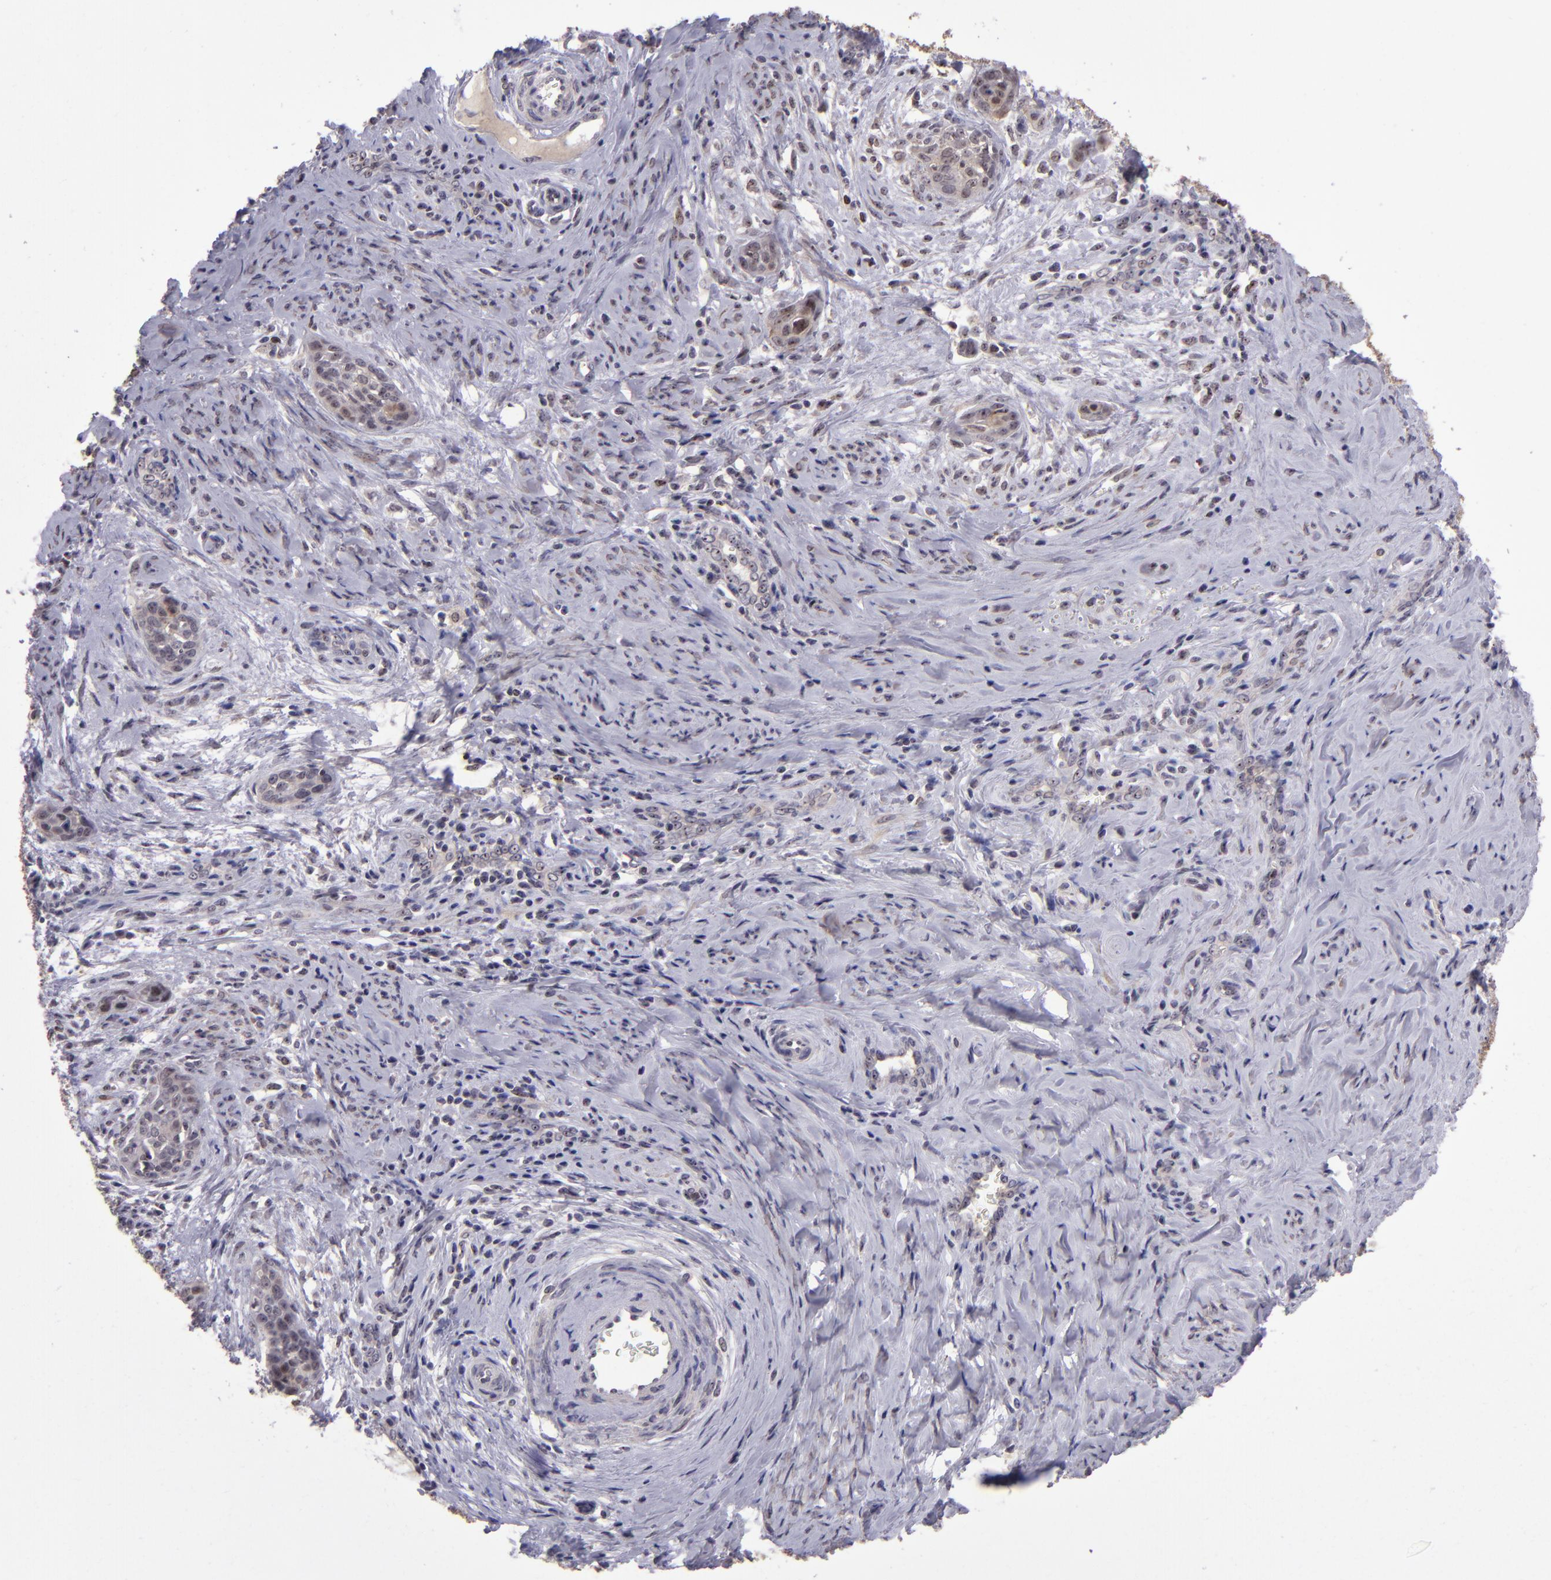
{"staining": {"intensity": "weak", "quantity": ">75%", "location": "cytoplasmic/membranous,nuclear"}, "tissue": "cervical cancer", "cell_type": "Tumor cells", "image_type": "cancer", "snomed": [{"axis": "morphology", "description": "Squamous cell carcinoma, NOS"}, {"axis": "topography", "description": "Cervix"}], "caption": "IHC image of cervical cancer (squamous cell carcinoma) stained for a protein (brown), which demonstrates low levels of weak cytoplasmic/membranous and nuclear positivity in approximately >75% of tumor cells.", "gene": "PCNX4", "patient": {"sex": "female", "age": 33}}